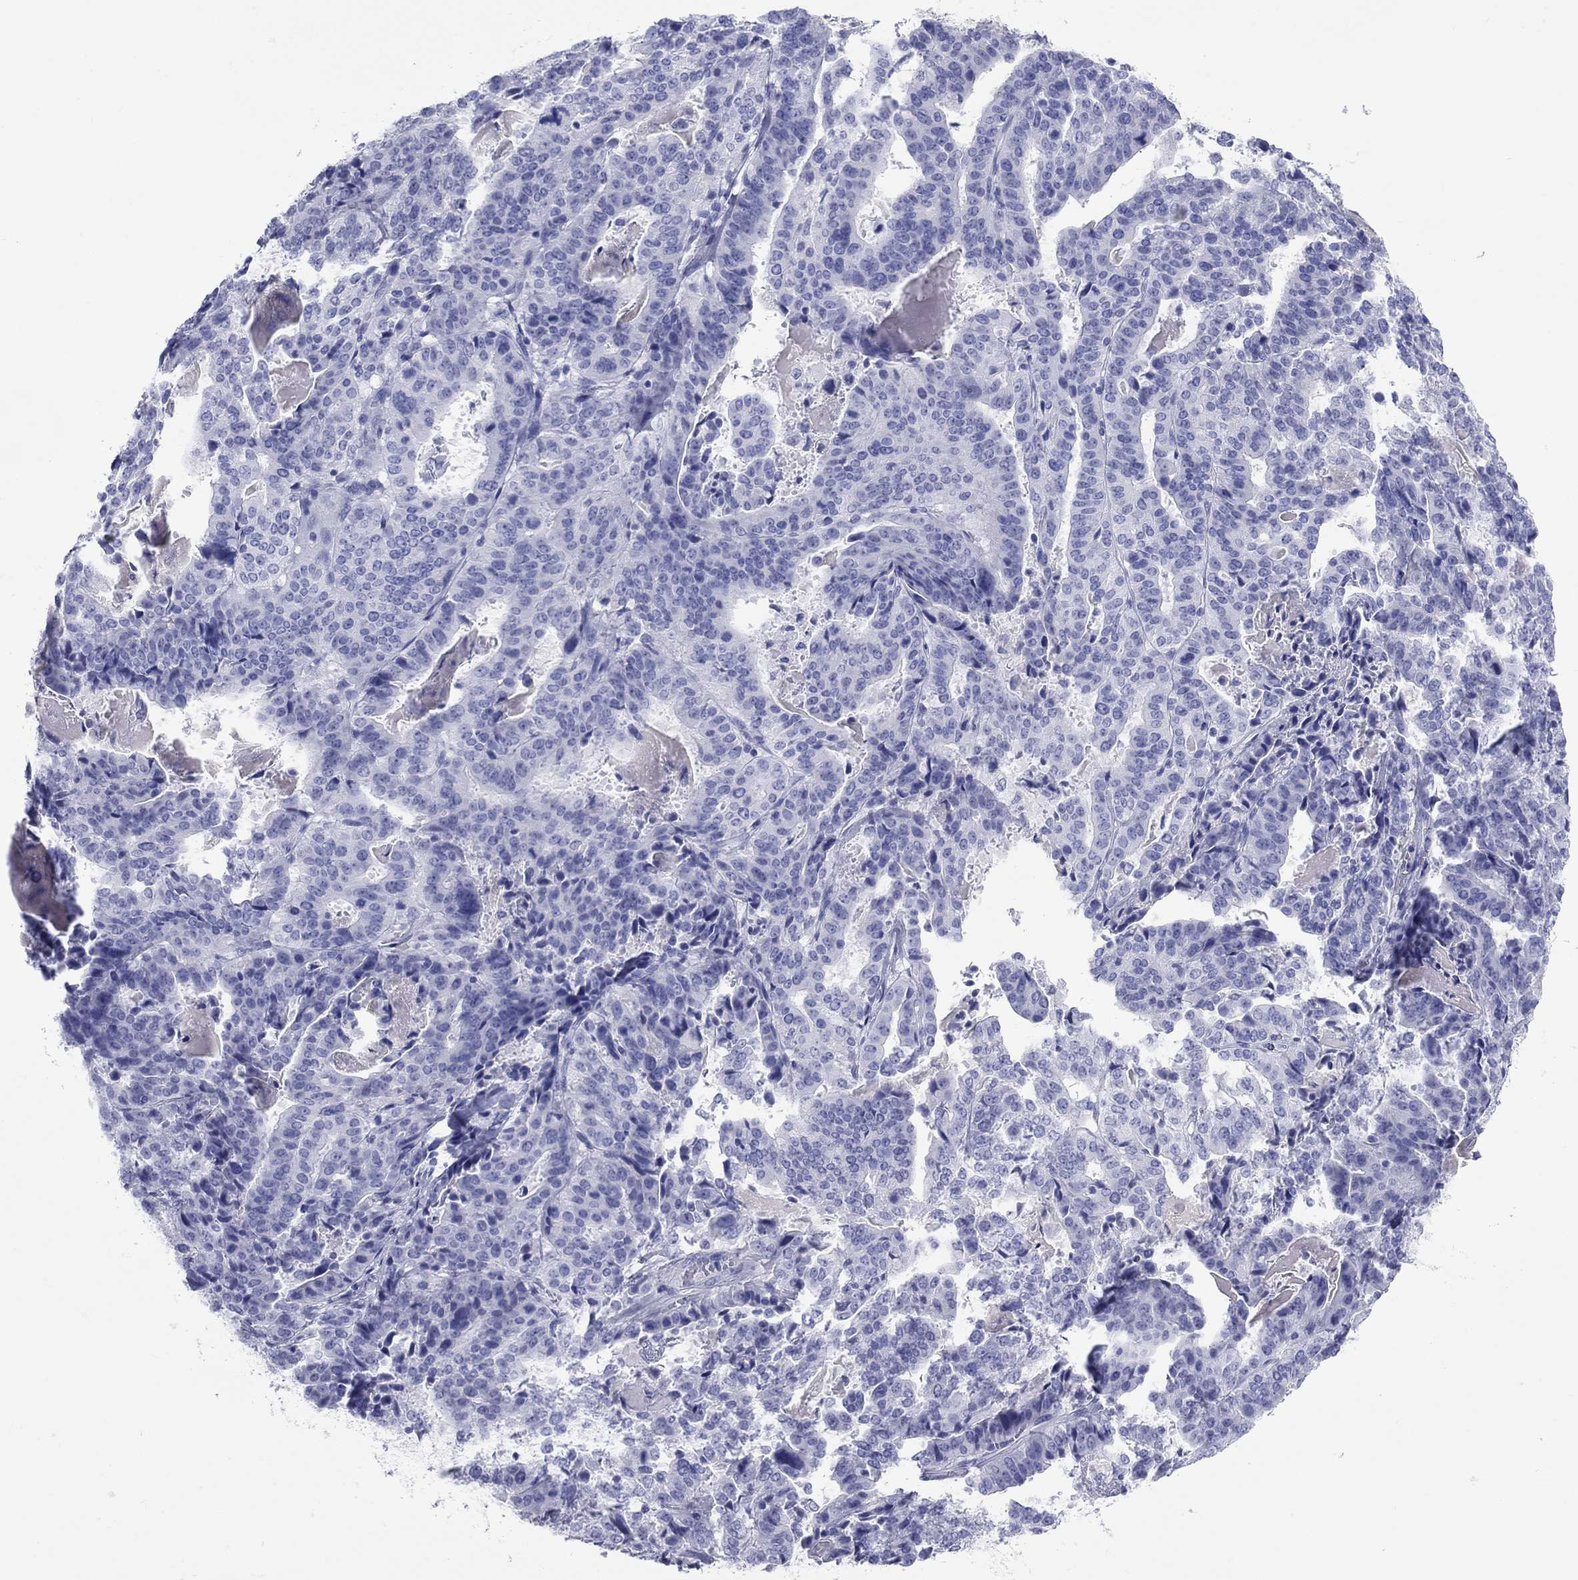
{"staining": {"intensity": "negative", "quantity": "none", "location": "none"}, "tissue": "stomach cancer", "cell_type": "Tumor cells", "image_type": "cancer", "snomed": [{"axis": "morphology", "description": "Adenocarcinoma, NOS"}, {"axis": "topography", "description": "Stomach"}], "caption": "Adenocarcinoma (stomach) was stained to show a protein in brown. There is no significant staining in tumor cells.", "gene": "ATP4A", "patient": {"sex": "male", "age": 48}}